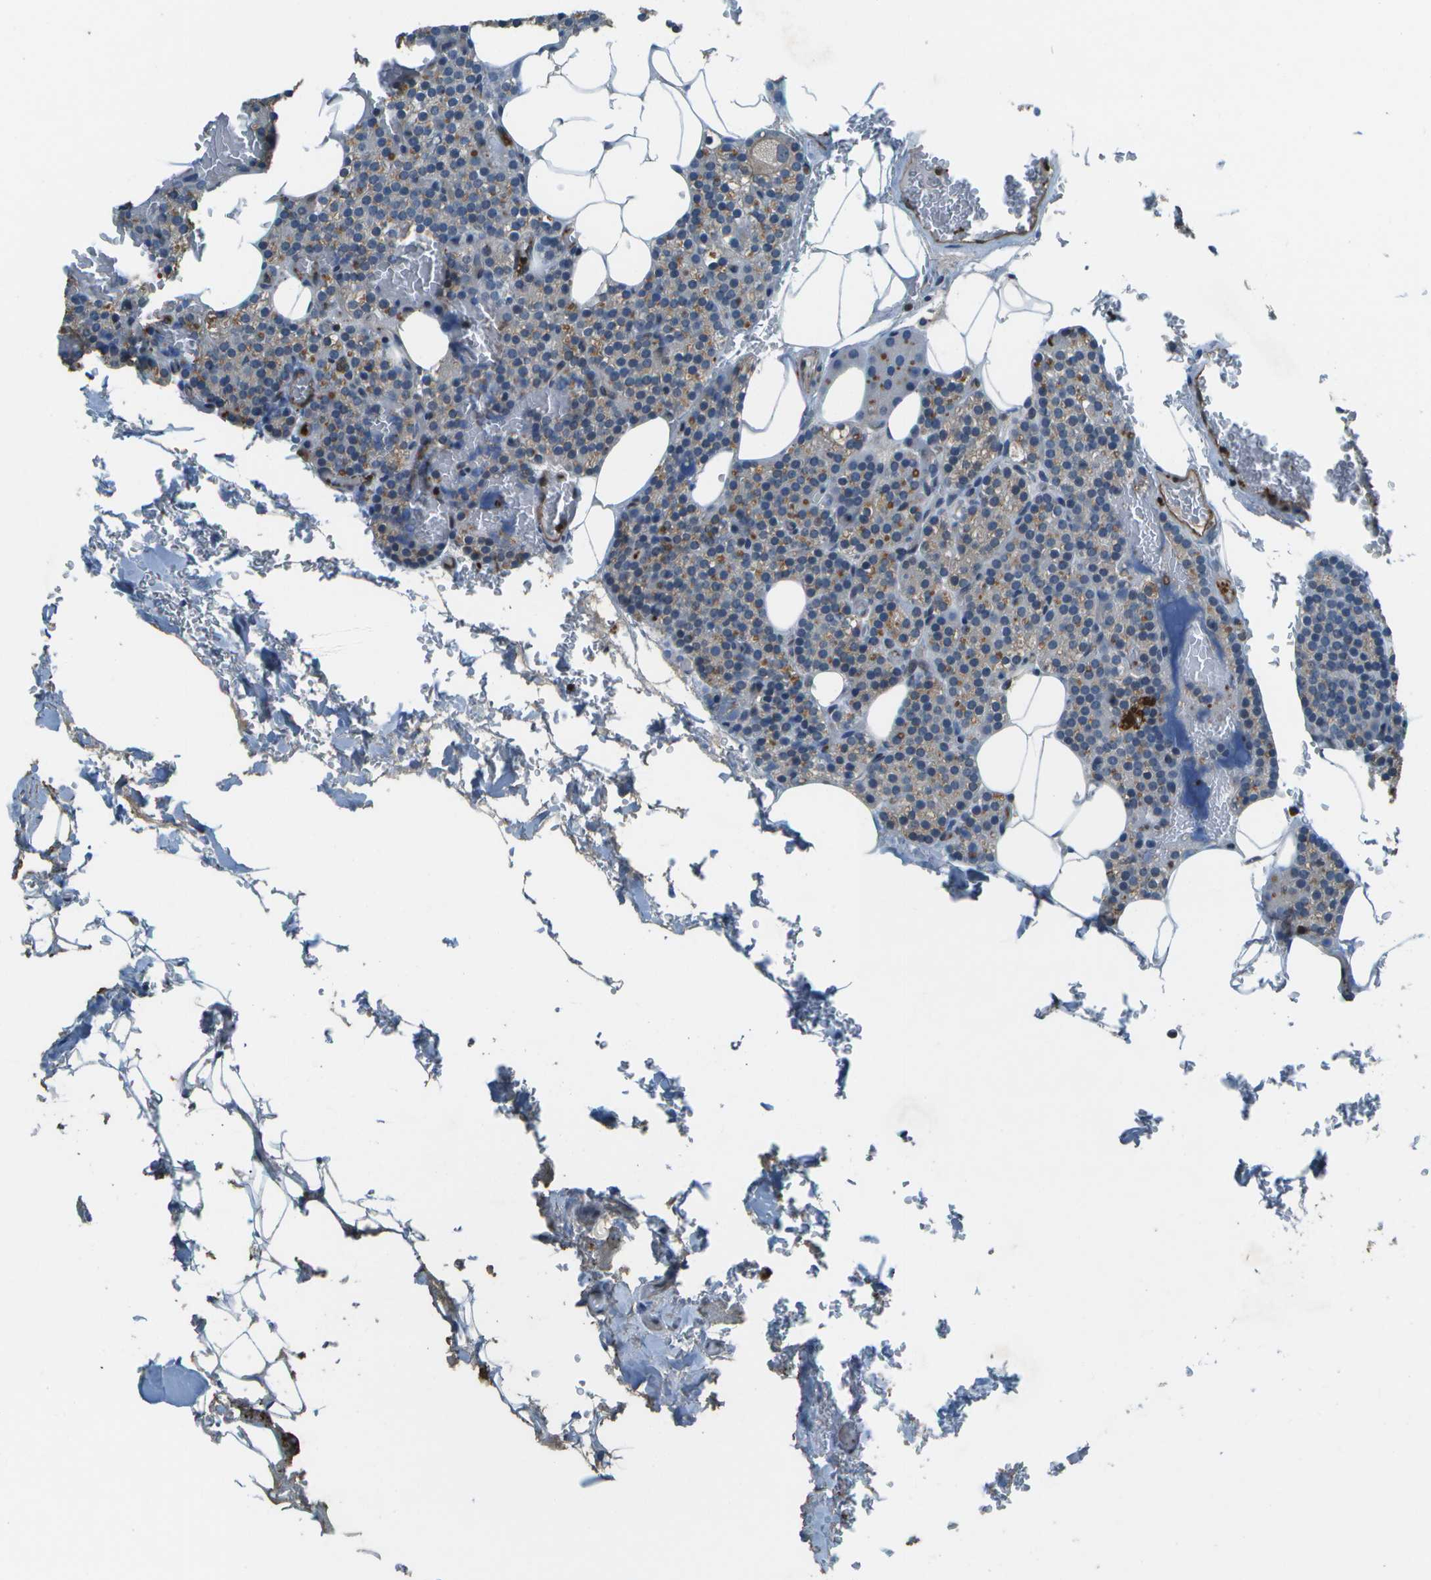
{"staining": {"intensity": "negative", "quantity": "none", "location": "none"}, "tissue": "parathyroid gland", "cell_type": "Glandular cells", "image_type": "normal", "snomed": [{"axis": "morphology", "description": "Normal tissue, NOS"}, {"axis": "morphology", "description": "Inflammation chronic"}, {"axis": "morphology", "description": "Goiter, colloid"}, {"axis": "topography", "description": "Thyroid gland"}, {"axis": "topography", "description": "Parathyroid gland"}], "caption": "This is a histopathology image of immunohistochemistry staining of unremarkable parathyroid gland, which shows no staining in glandular cells. (Stains: DAB (3,3'-diaminobenzidine) immunohistochemistry with hematoxylin counter stain, Microscopy: brightfield microscopy at high magnification).", "gene": "PDLIM1", "patient": {"sex": "male", "age": 65}}